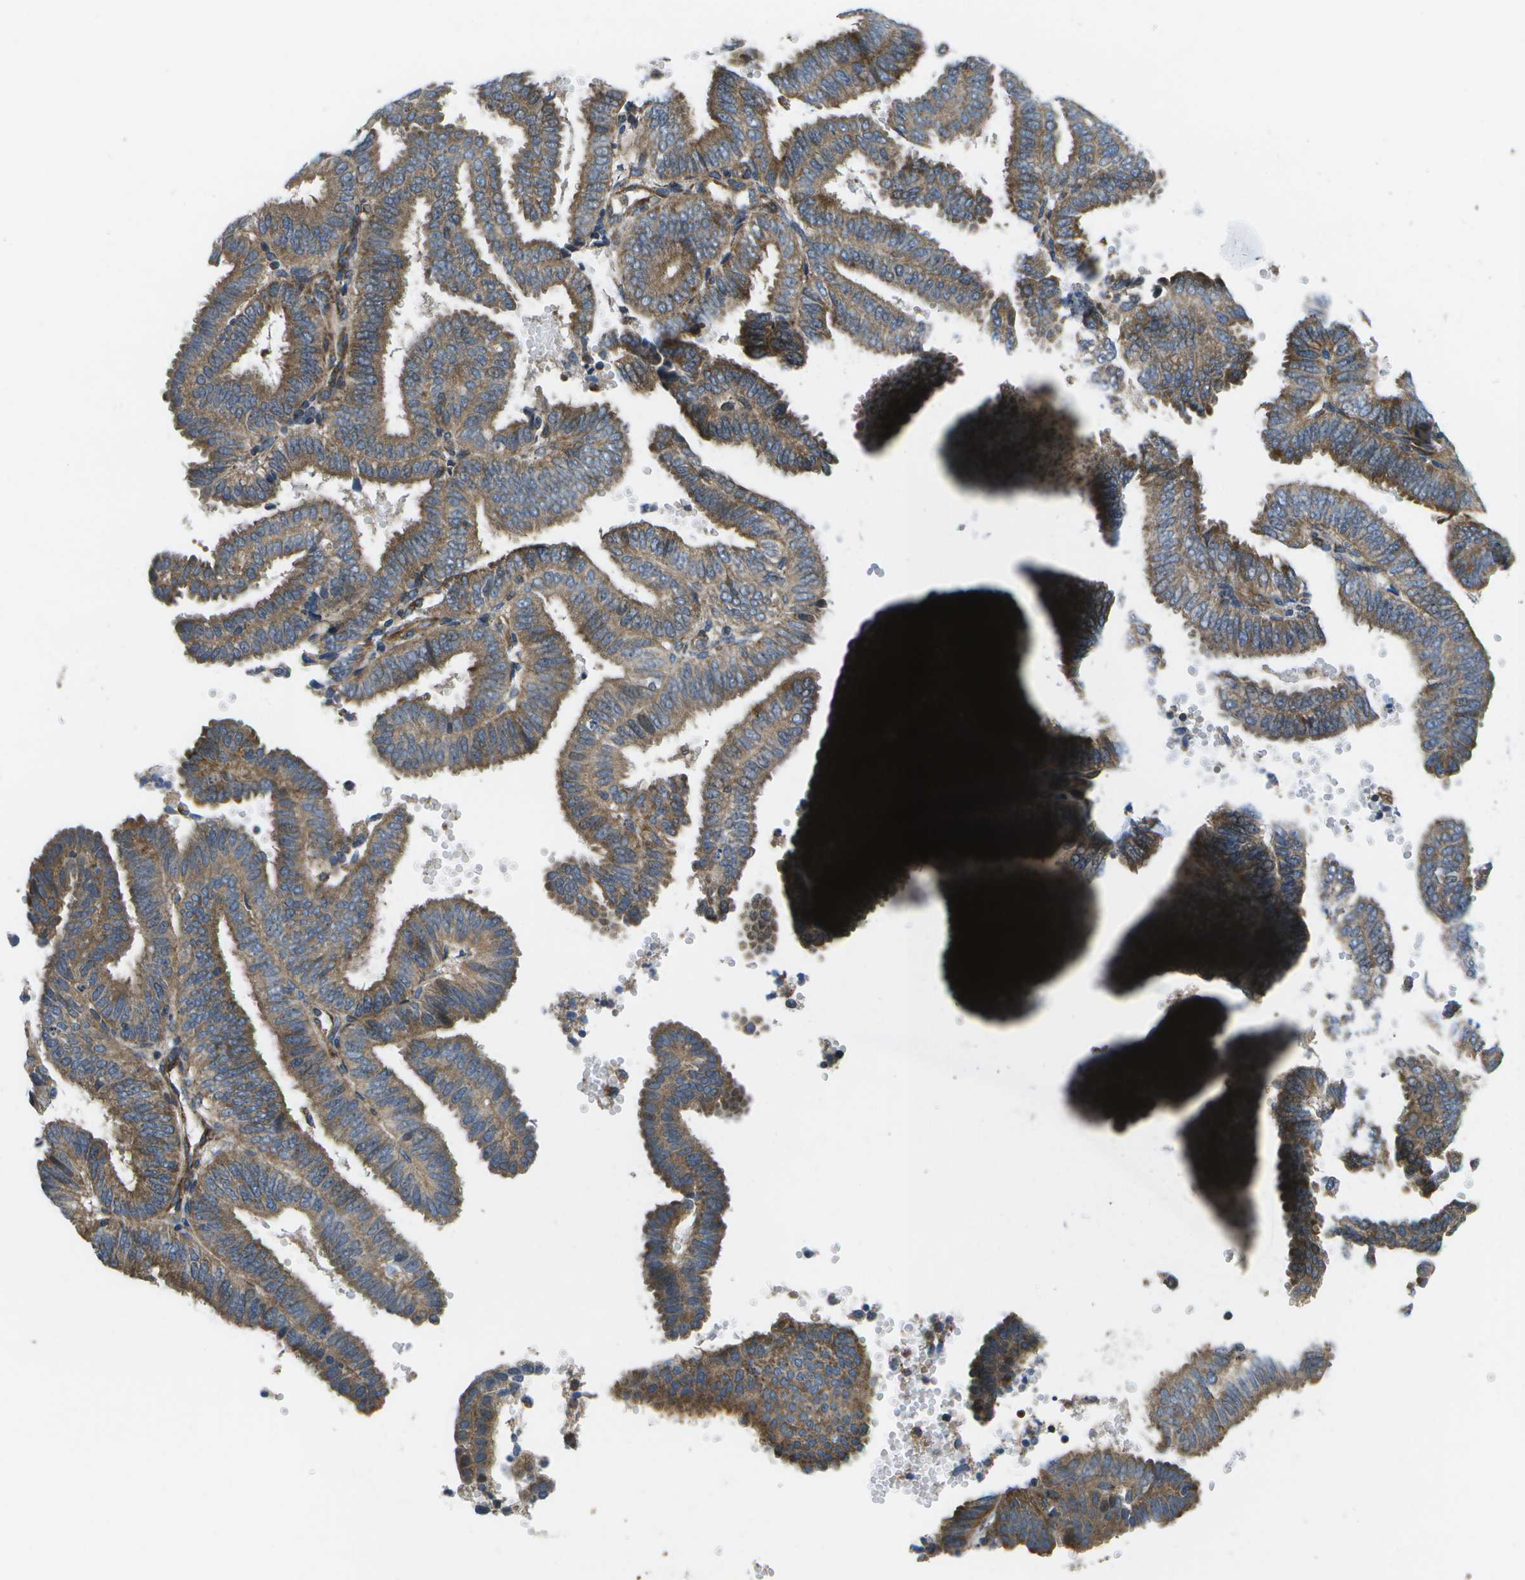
{"staining": {"intensity": "moderate", "quantity": ">75%", "location": "cytoplasmic/membranous"}, "tissue": "endometrial cancer", "cell_type": "Tumor cells", "image_type": "cancer", "snomed": [{"axis": "morphology", "description": "Adenocarcinoma, NOS"}, {"axis": "topography", "description": "Endometrium"}], "caption": "Human endometrial adenocarcinoma stained with a brown dye exhibits moderate cytoplasmic/membranous positive positivity in approximately >75% of tumor cells.", "gene": "MVK", "patient": {"sex": "female", "age": 58}}